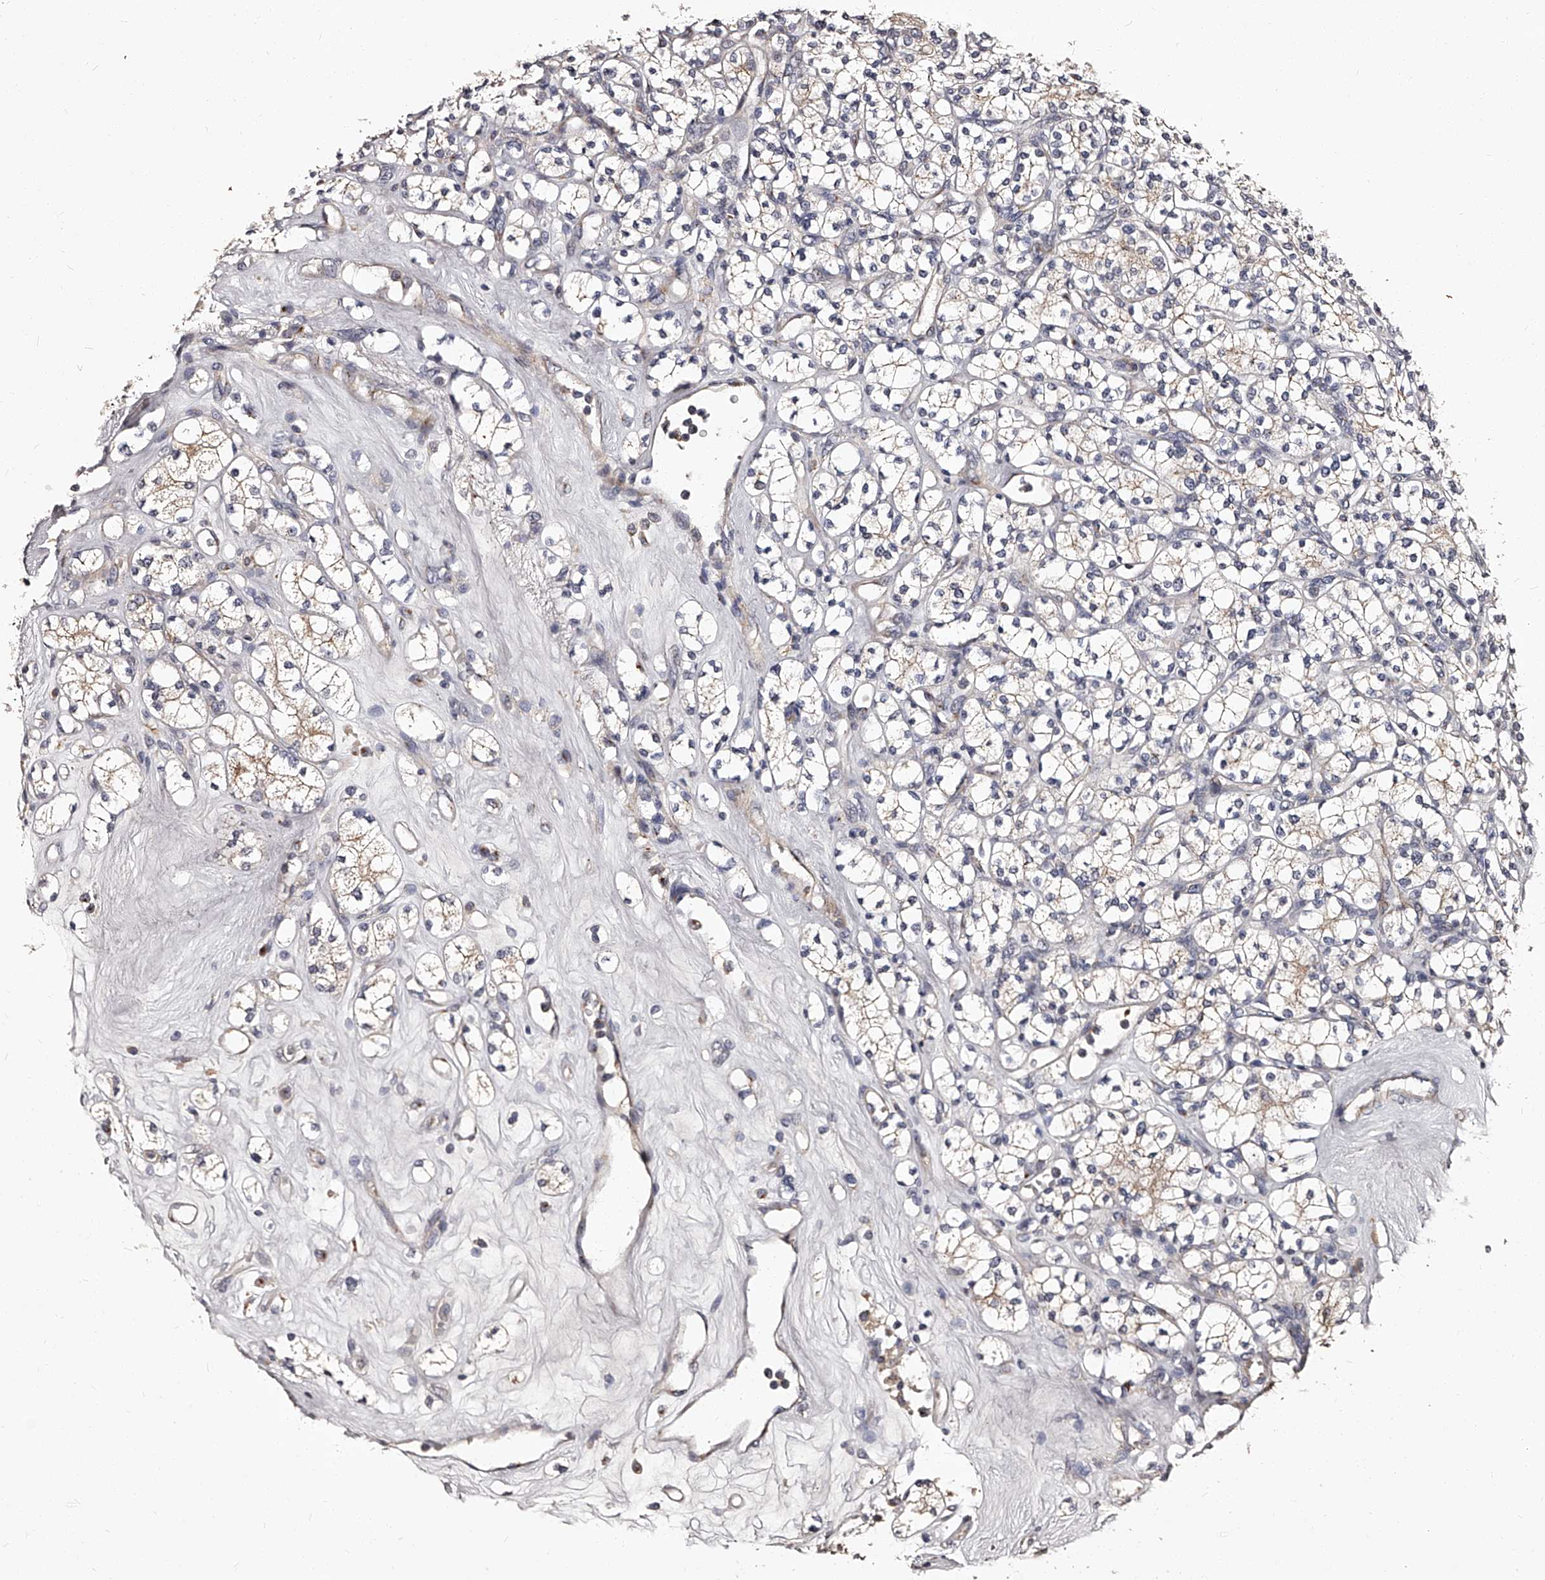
{"staining": {"intensity": "negative", "quantity": "none", "location": "none"}, "tissue": "renal cancer", "cell_type": "Tumor cells", "image_type": "cancer", "snomed": [{"axis": "morphology", "description": "Adenocarcinoma, NOS"}, {"axis": "topography", "description": "Kidney"}], "caption": "Immunohistochemistry histopathology image of human renal cancer (adenocarcinoma) stained for a protein (brown), which shows no expression in tumor cells.", "gene": "RSC1A1", "patient": {"sex": "male", "age": 77}}